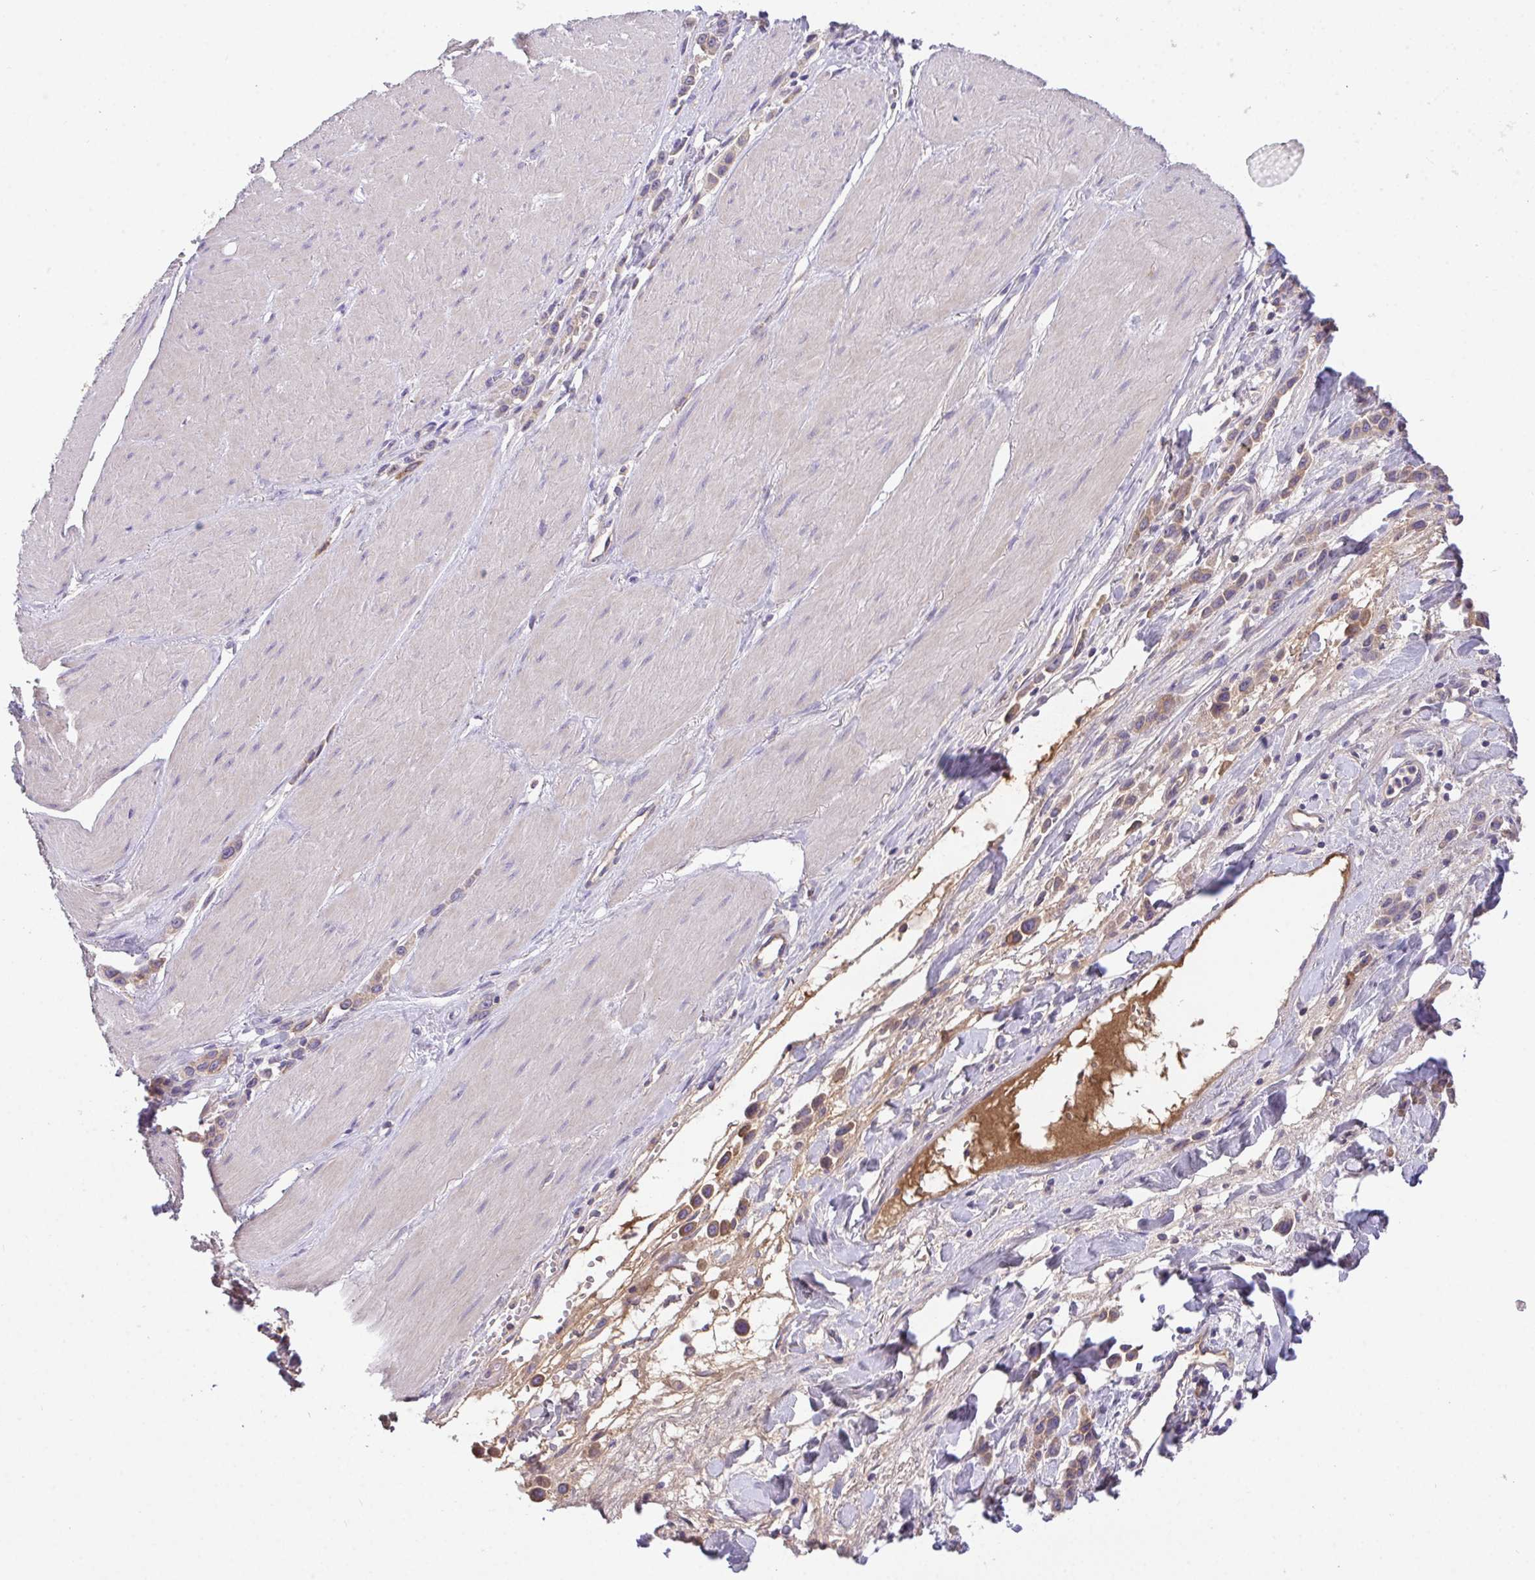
{"staining": {"intensity": "moderate", "quantity": ">75%", "location": "cytoplasmic/membranous"}, "tissue": "stomach cancer", "cell_type": "Tumor cells", "image_type": "cancer", "snomed": [{"axis": "morphology", "description": "Adenocarcinoma, NOS"}, {"axis": "topography", "description": "Stomach"}], "caption": "Immunohistochemical staining of human stomach cancer demonstrates moderate cytoplasmic/membranous protein positivity in about >75% of tumor cells.", "gene": "ZNF581", "patient": {"sex": "male", "age": 47}}